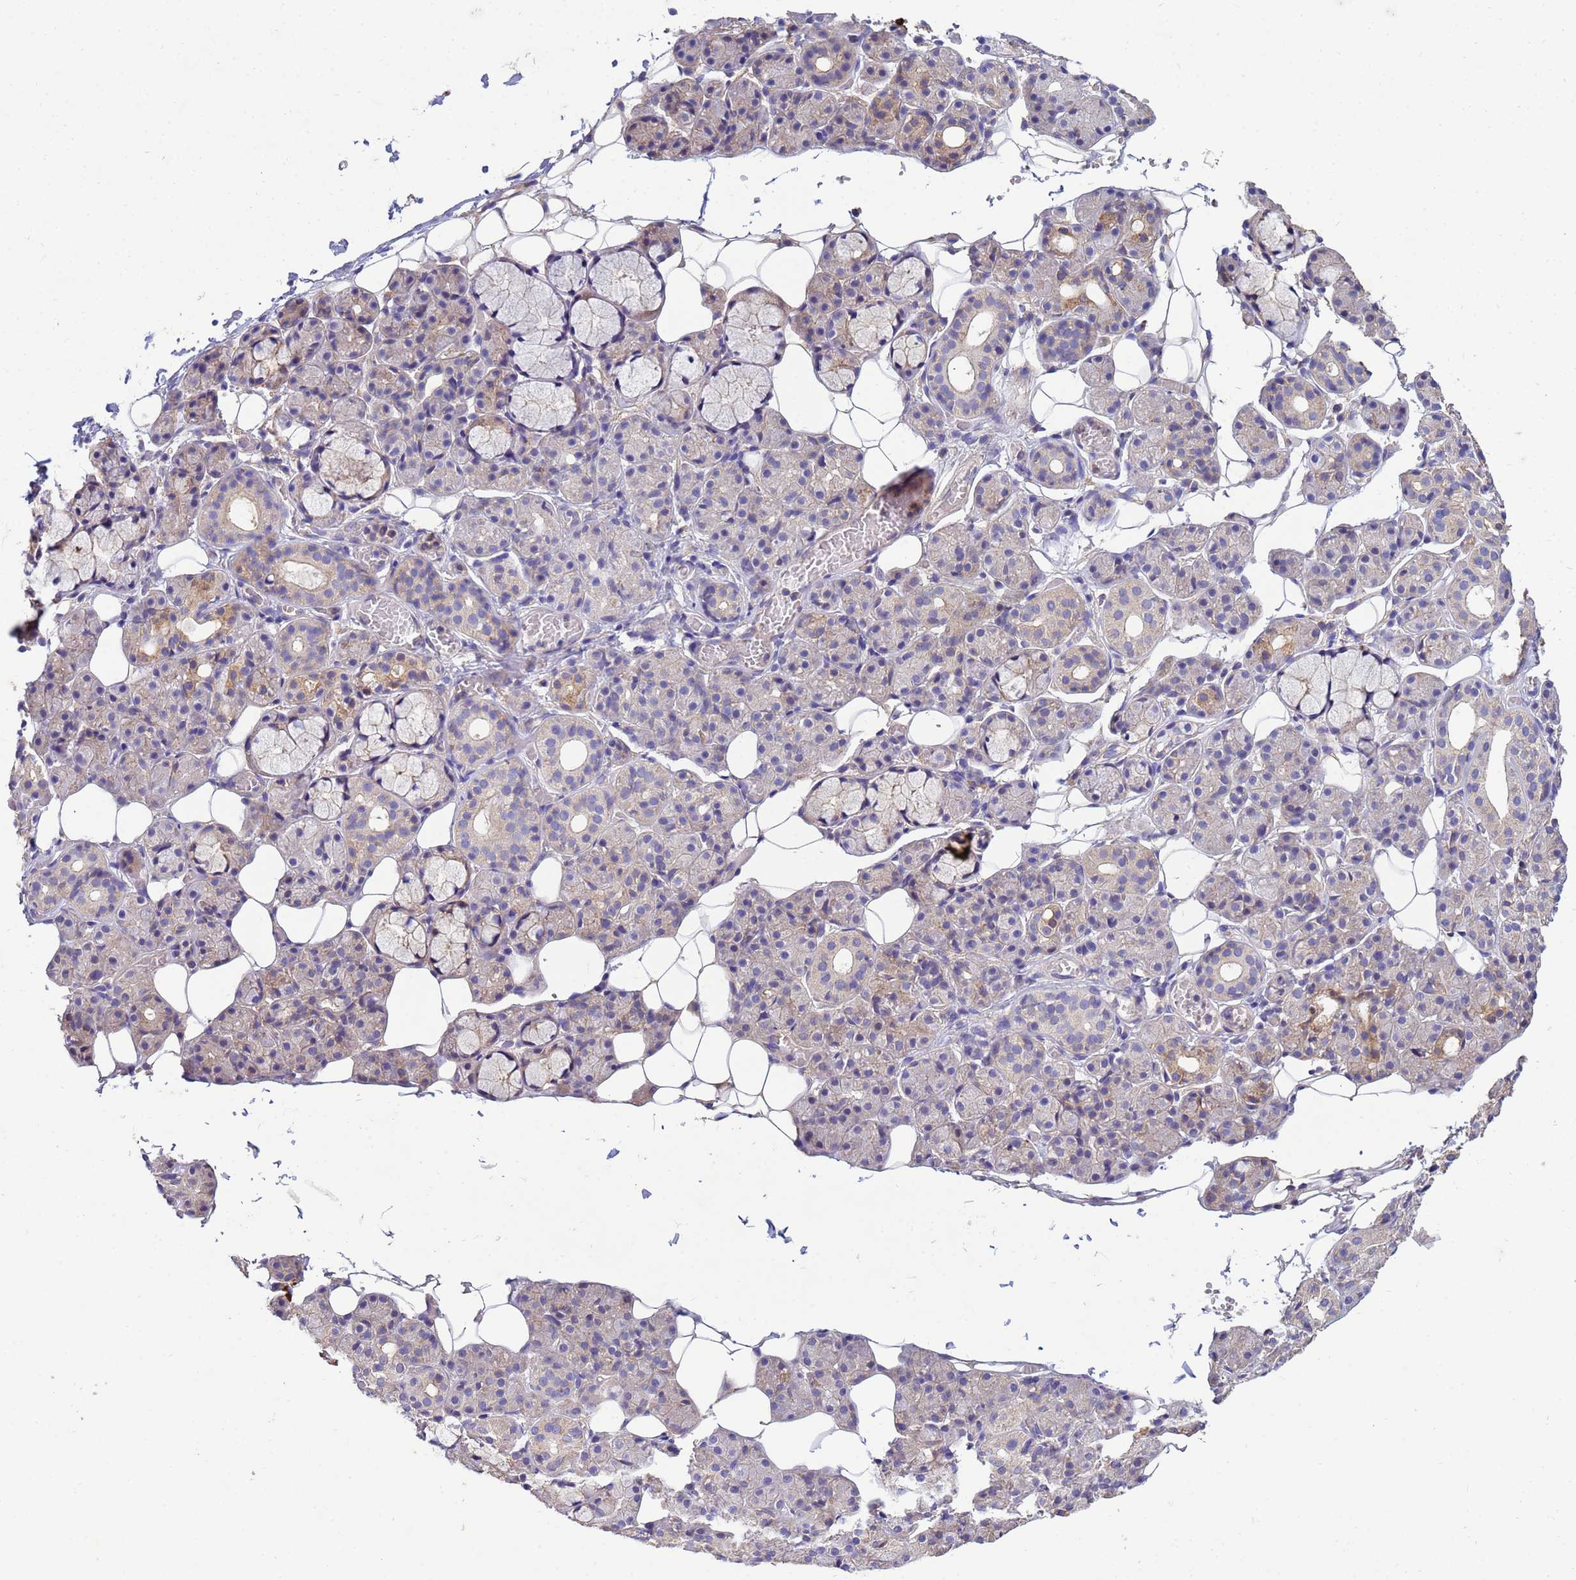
{"staining": {"intensity": "weak", "quantity": "<25%", "location": "cytoplasmic/membranous"}, "tissue": "salivary gland", "cell_type": "Glandular cells", "image_type": "normal", "snomed": [{"axis": "morphology", "description": "Normal tissue, NOS"}, {"axis": "topography", "description": "Salivary gland"}], "caption": "This is an immunohistochemistry photomicrograph of normal salivary gland. There is no expression in glandular cells.", "gene": "CDC34", "patient": {"sex": "male", "age": 63}}